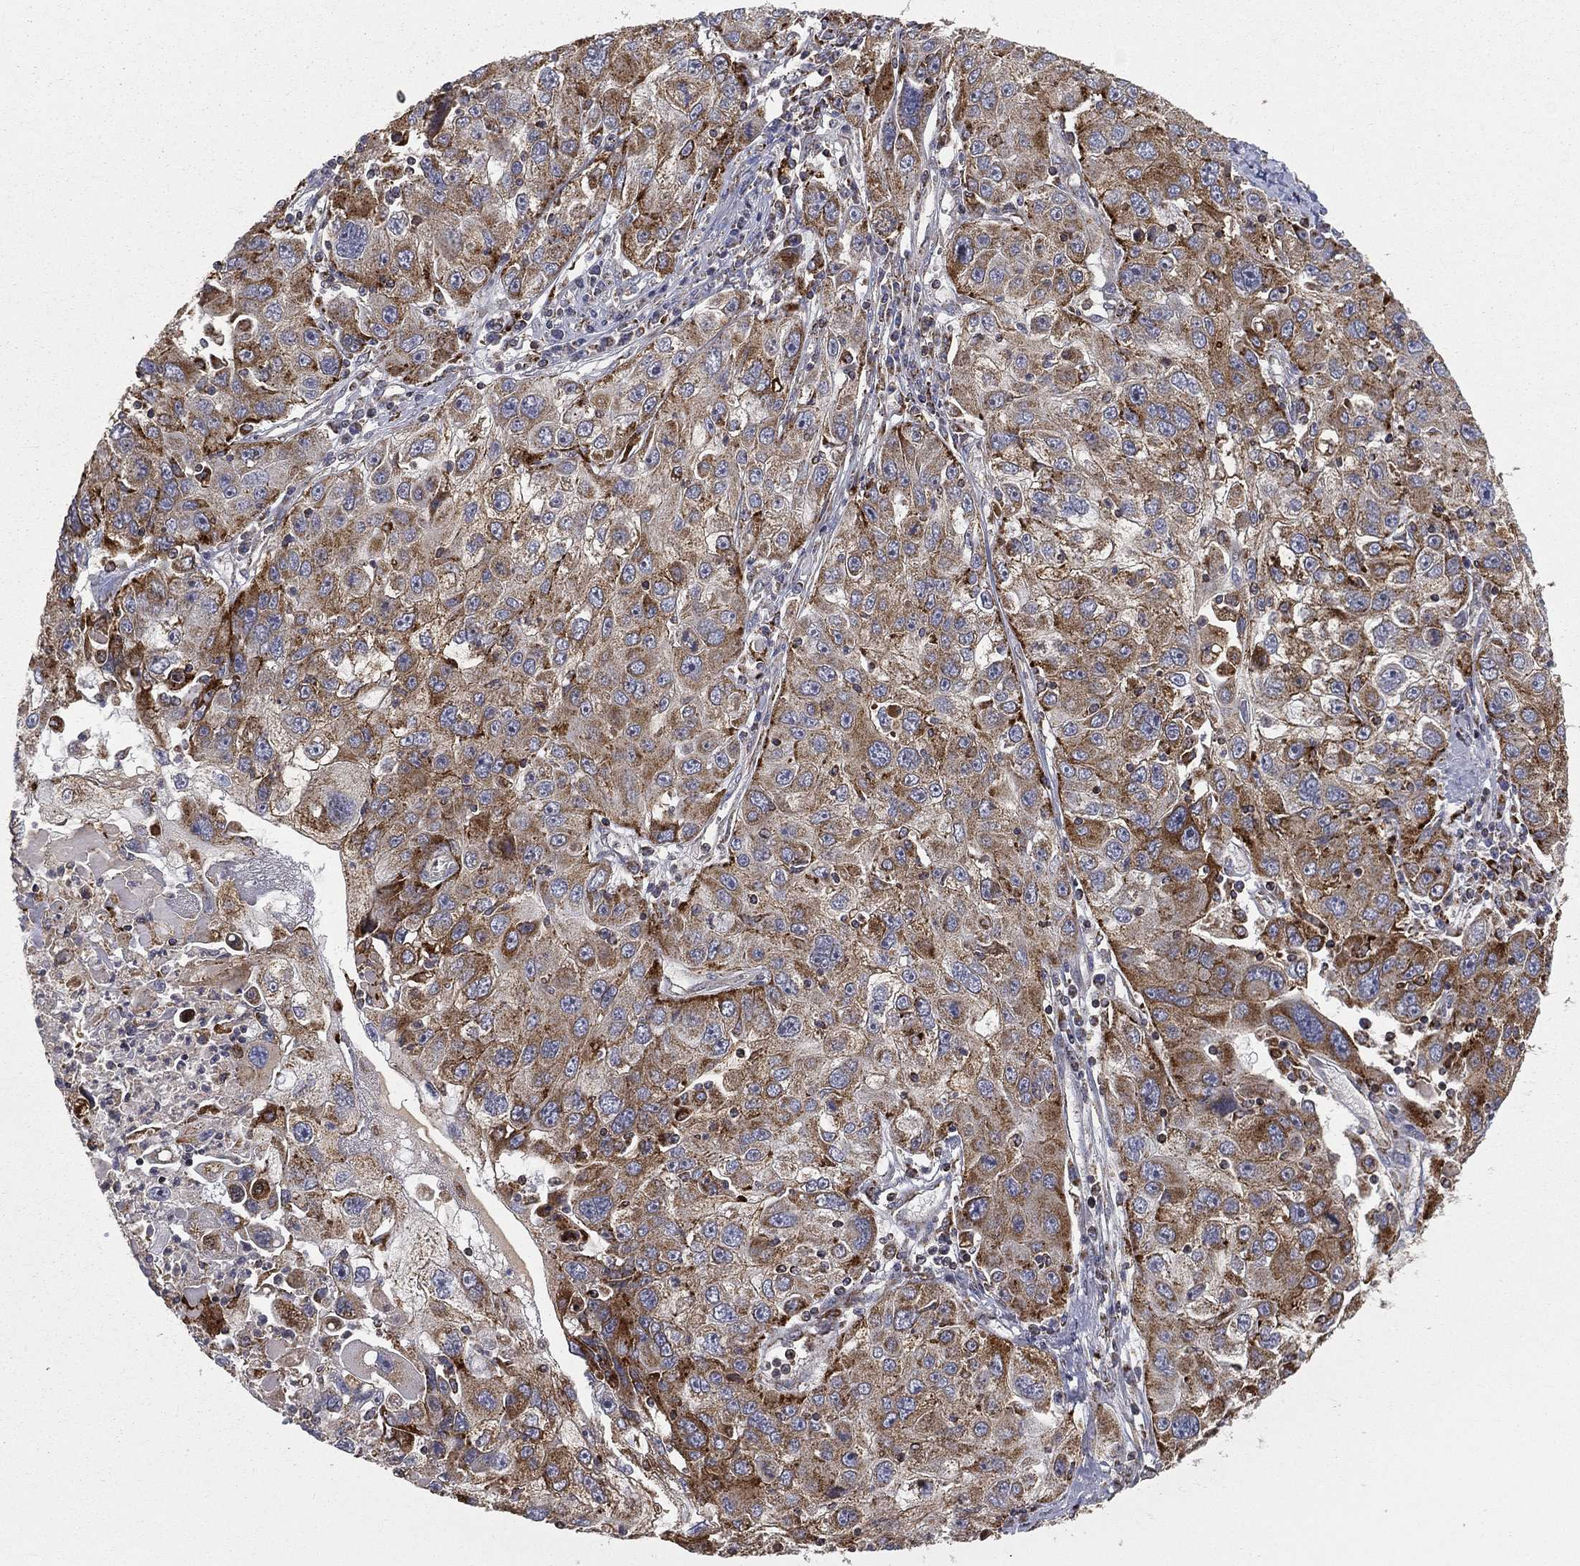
{"staining": {"intensity": "strong", "quantity": "25%-75%", "location": "cytoplasmic/membranous"}, "tissue": "stomach cancer", "cell_type": "Tumor cells", "image_type": "cancer", "snomed": [{"axis": "morphology", "description": "Adenocarcinoma, NOS"}, {"axis": "topography", "description": "Stomach"}], "caption": "Adenocarcinoma (stomach) stained with a protein marker shows strong staining in tumor cells.", "gene": "RIN3", "patient": {"sex": "male", "age": 56}}